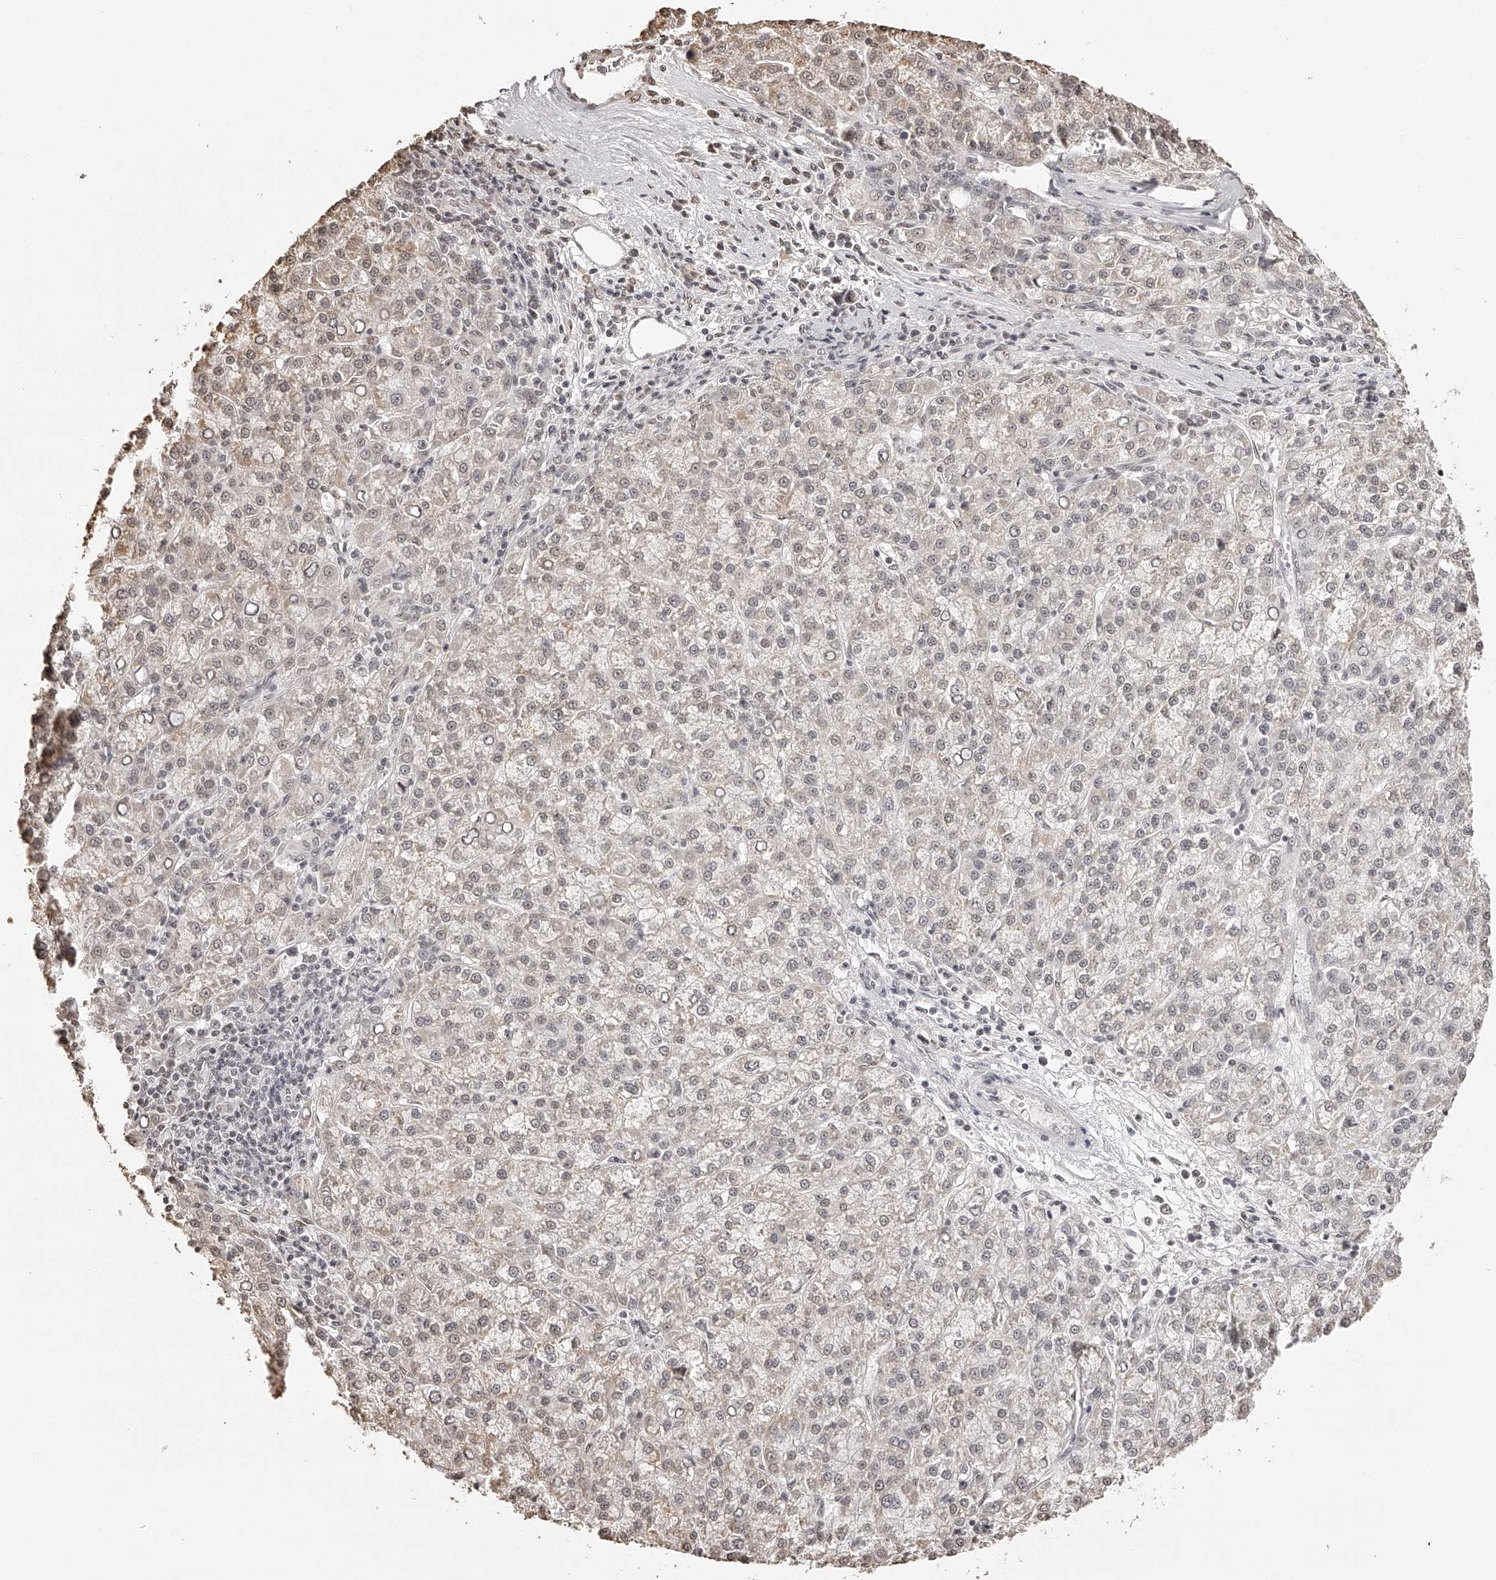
{"staining": {"intensity": "weak", "quantity": ">75%", "location": "nuclear"}, "tissue": "liver cancer", "cell_type": "Tumor cells", "image_type": "cancer", "snomed": [{"axis": "morphology", "description": "Carcinoma, Hepatocellular, NOS"}, {"axis": "topography", "description": "Liver"}], "caption": "Human hepatocellular carcinoma (liver) stained with a brown dye demonstrates weak nuclear positive staining in approximately >75% of tumor cells.", "gene": "ZNF503", "patient": {"sex": "female", "age": 58}}